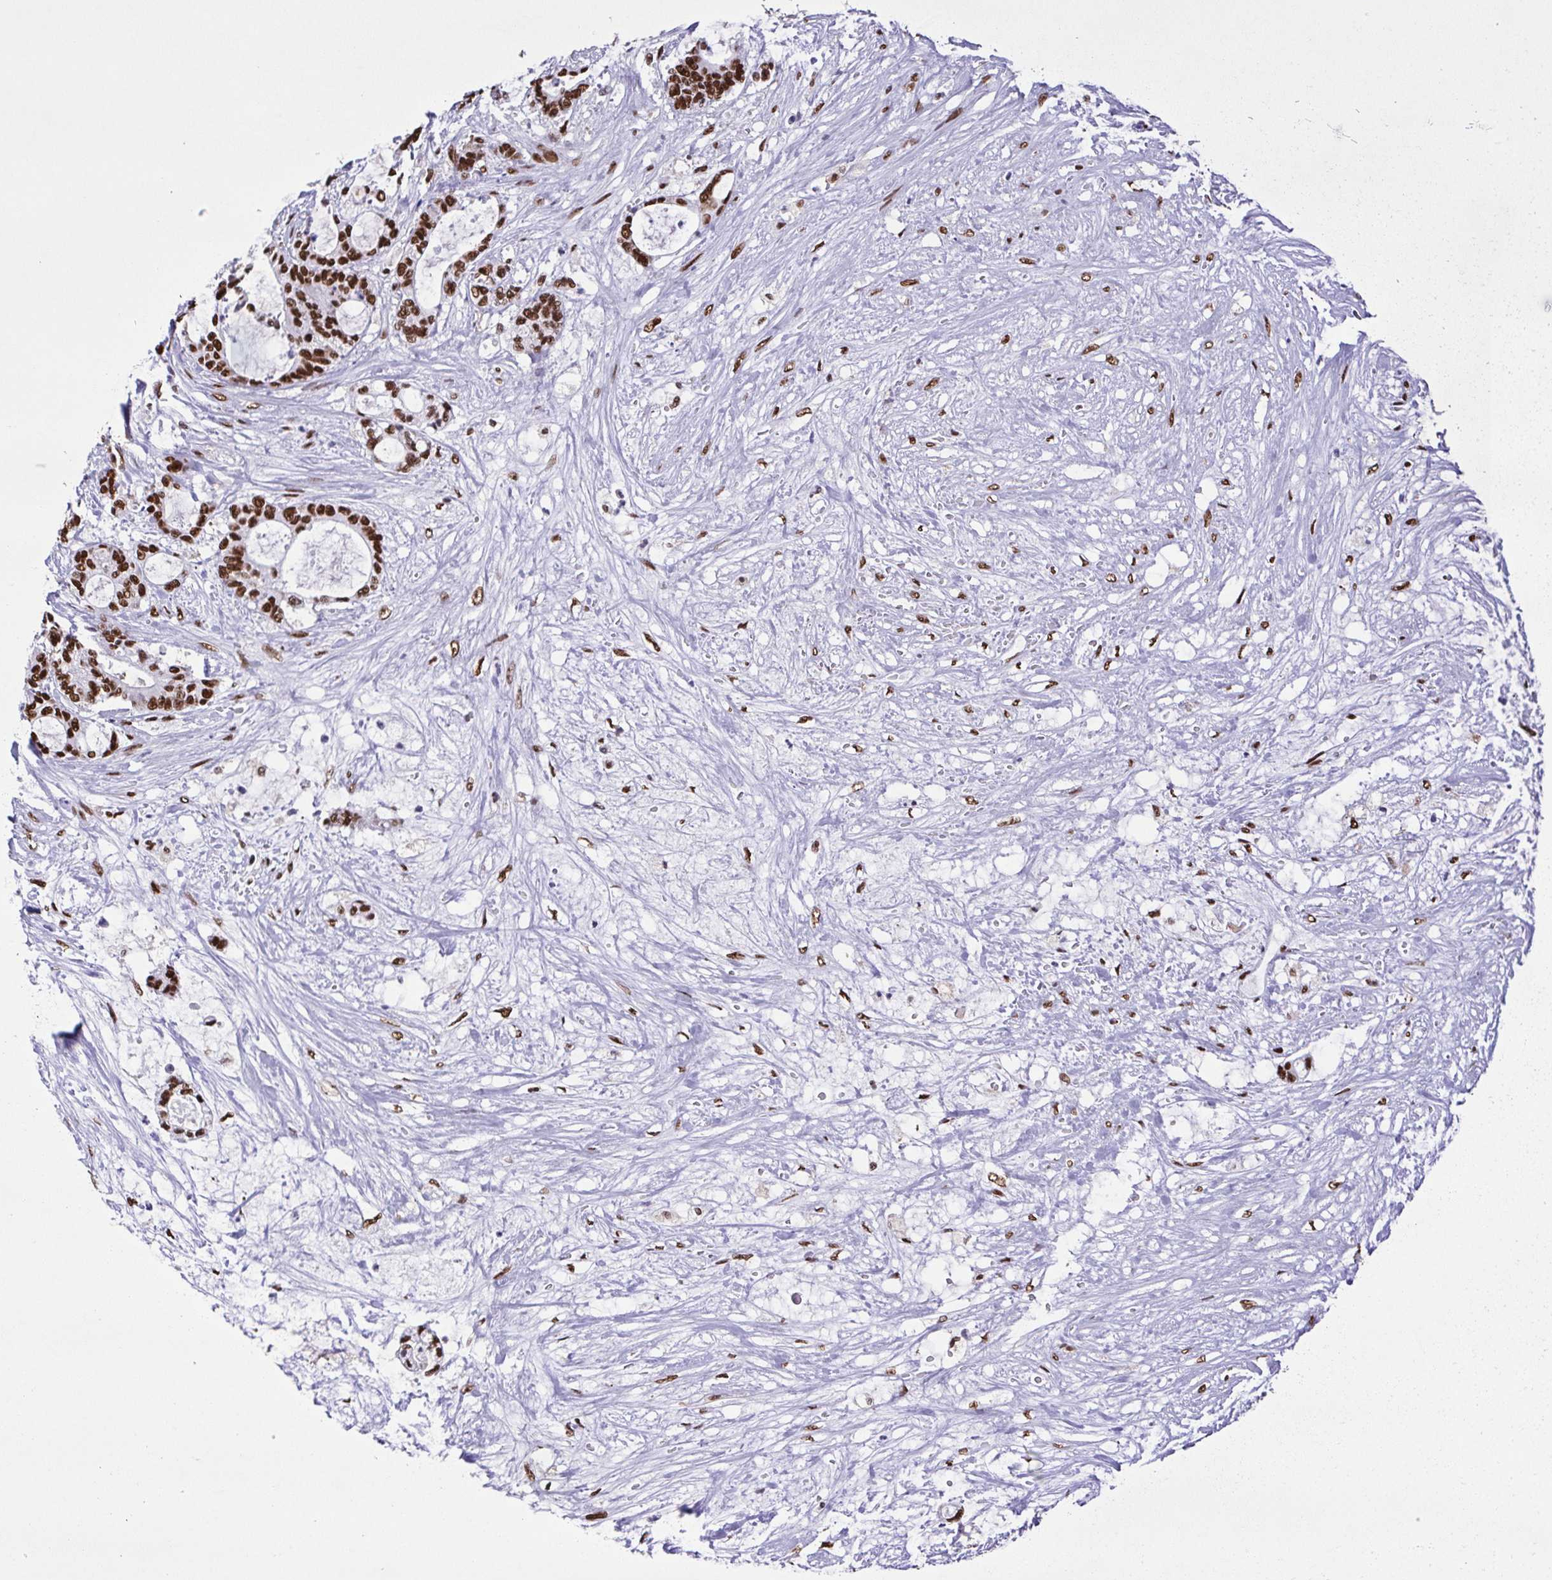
{"staining": {"intensity": "strong", "quantity": ">75%", "location": "nuclear"}, "tissue": "liver cancer", "cell_type": "Tumor cells", "image_type": "cancer", "snomed": [{"axis": "morphology", "description": "Normal tissue, NOS"}, {"axis": "morphology", "description": "Cholangiocarcinoma"}, {"axis": "topography", "description": "Liver"}, {"axis": "topography", "description": "Peripheral nerve tissue"}], "caption": "A high amount of strong nuclear staining is seen in about >75% of tumor cells in liver cancer (cholangiocarcinoma) tissue.", "gene": "TRIM28", "patient": {"sex": "female", "age": 73}}